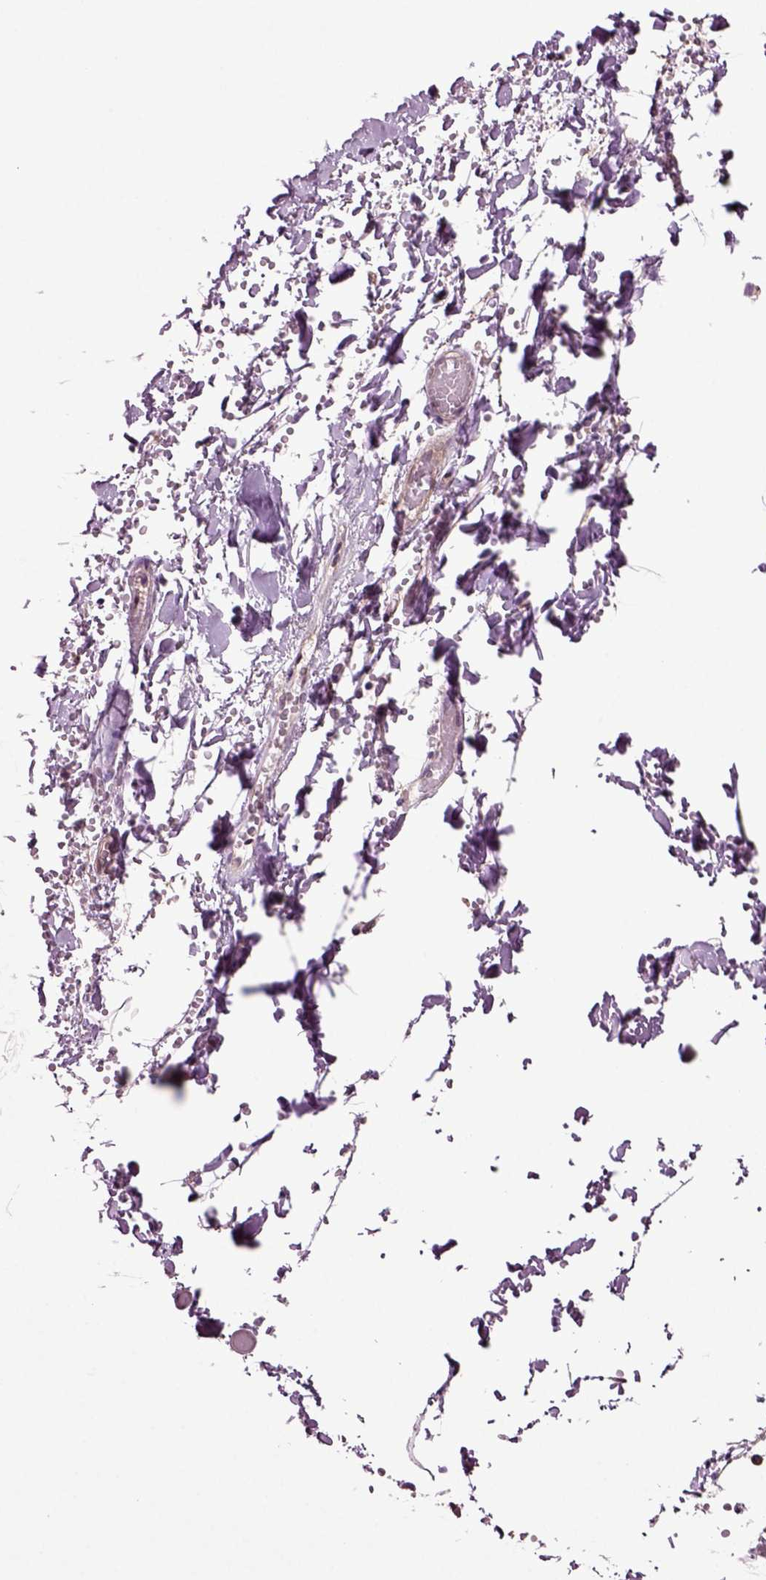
{"staining": {"intensity": "moderate", "quantity": "<25%", "location": "cytoplasmic/membranous"}, "tissue": "salivary gland", "cell_type": "Glandular cells", "image_type": "normal", "snomed": [{"axis": "morphology", "description": "Normal tissue, NOS"}, {"axis": "topography", "description": "Salivary gland"}, {"axis": "topography", "description": "Peripheral nerve tissue"}], "caption": "Glandular cells display low levels of moderate cytoplasmic/membranous expression in about <25% of cells in benign human salivary gland. (Brightfield microscopy of DAB IHC at high magnification).", "gene": "HAGHL", "patient": {"sex": "male", "age": 71}}